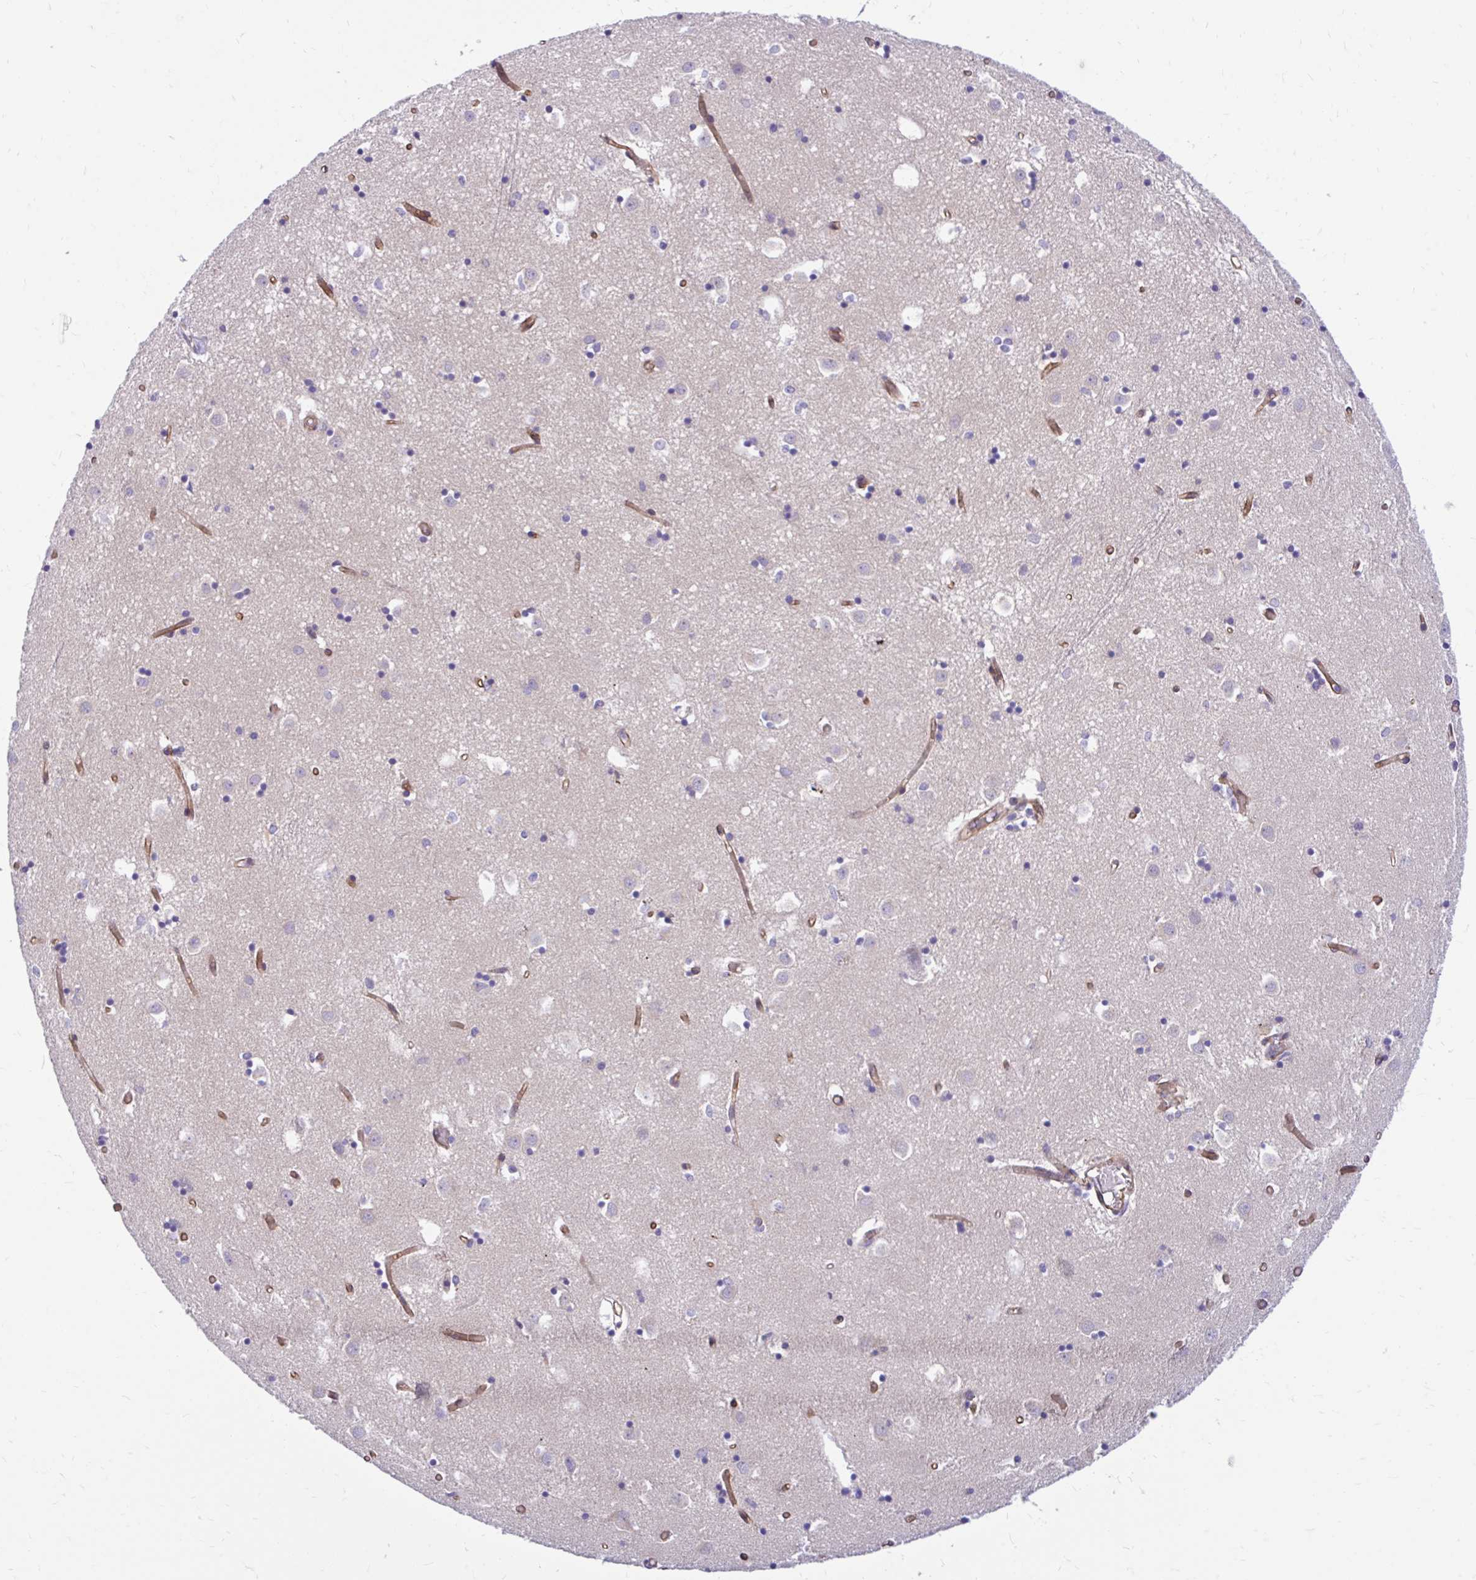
{"staining": {"intensity": "negative", "quantity": "none", "location": "none"}, "tissue": "caudate", "cell_type": "Glial cells", "image_type": "normal", "snomed": [{"axis": "morphology", "description": "Normal tissue, NOS"}, {"axis": "topography", "description": "Lateral ventricle wall"}], "caption": "This is a photomicrograph of immunohistochemistry staining of benign caudate, which shows no staining in glial cells.", "gene": "ESPNL", "patient": {"sex": "male", "age": 70}}